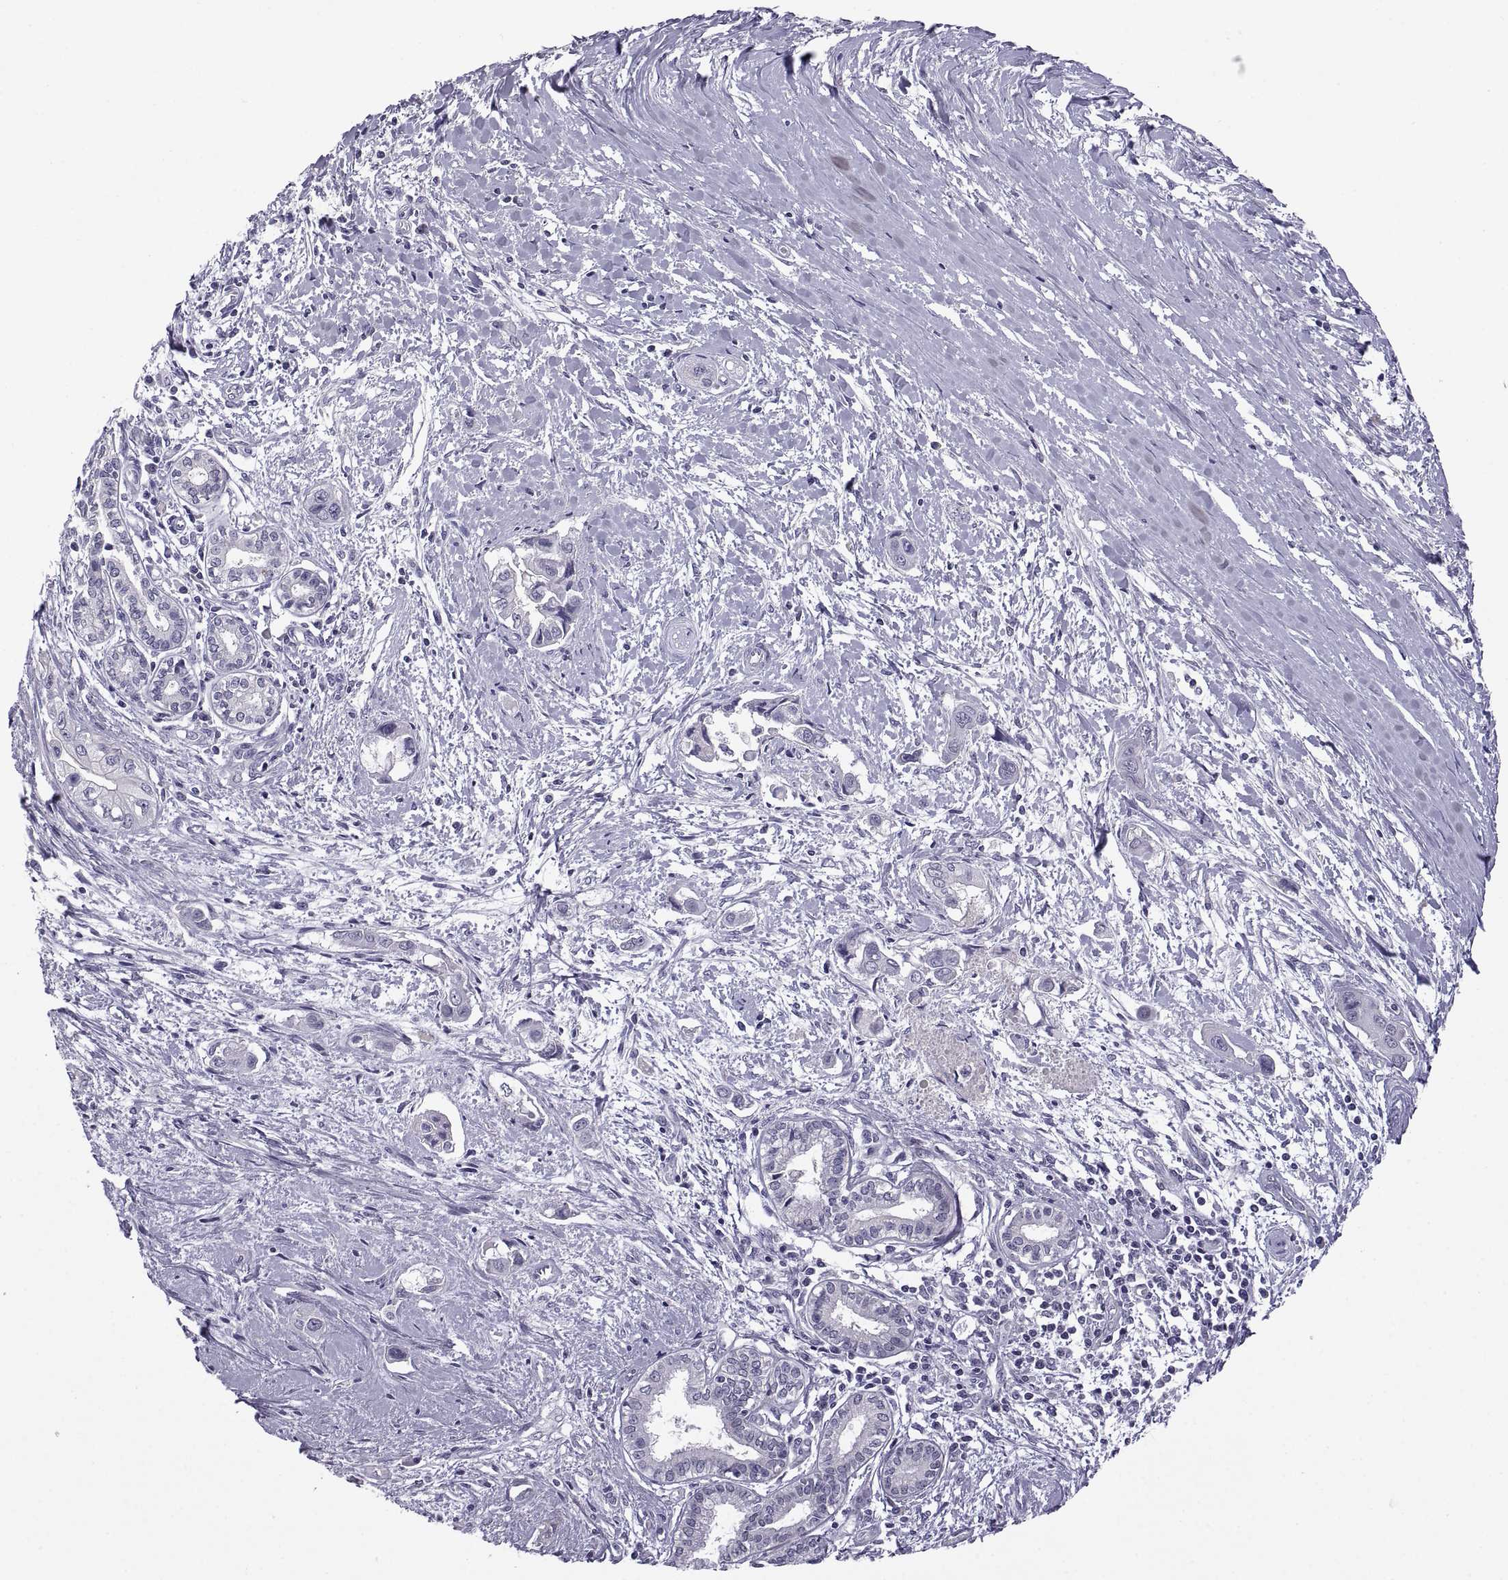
{"staining": {"intensity": "negative", "quantity": "none", "location": "none"}, "tissue": "pancreatic cancer", "cell_type": "Tumor cells", "image_type": "cancer", "snomed": [{"axis": "morphology", "description": "Adenocarcinoma, NOS"}, {"axis": "topography", "description": "Pancreas"}], "caption": "This is an immunohistochemistry (IHC) photomicrograph of pancreatic cancer. There is no expression in tumor cells.", "gene": "FGF9", "patient": {"sex": "male", "age": 60}}